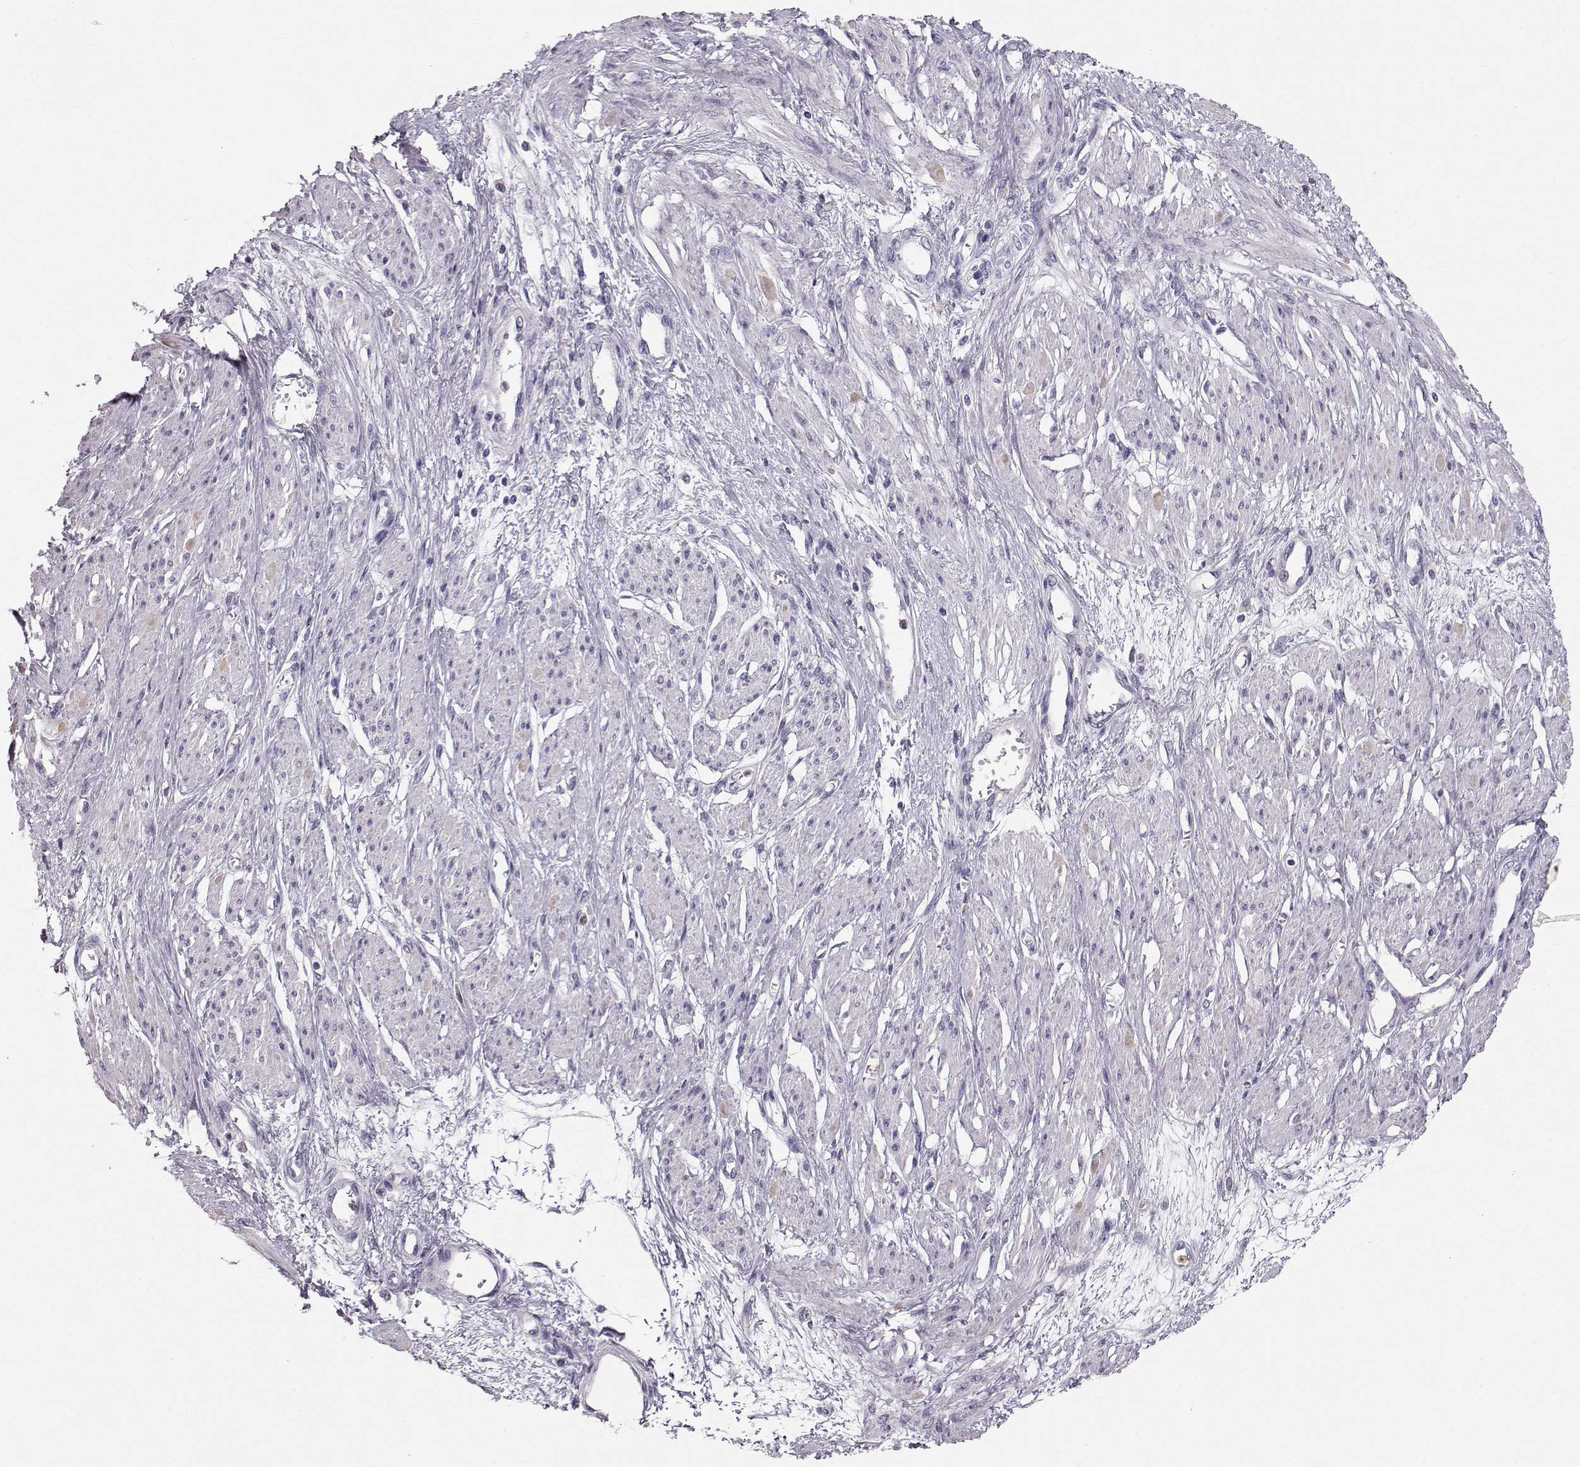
{"staining": {"intensity": "negative", "quantity": "none", "location": "none"}, "tissue": "smooth muscle", "cell_type": "Smooth muscle cells", "image_type": "normal", "snomed": [{"axis": "morphology", "description": "Normal tissue, NOS"}, {"axis": "topography", "description": "Smooth muscle"}, {"axis": "topography", "description": "Uterus"}], "caption": "IHC of normal human smooth muscle reveals no positivity in smooth muscle cells. The staining was performed using DAB to visualize the protein expression in brown, while the nuclei were stained in blue with hematoxylin (Magnification: 20x).", "gene": "POU1F1", "patient": {"sex": "female", "age": 39}}